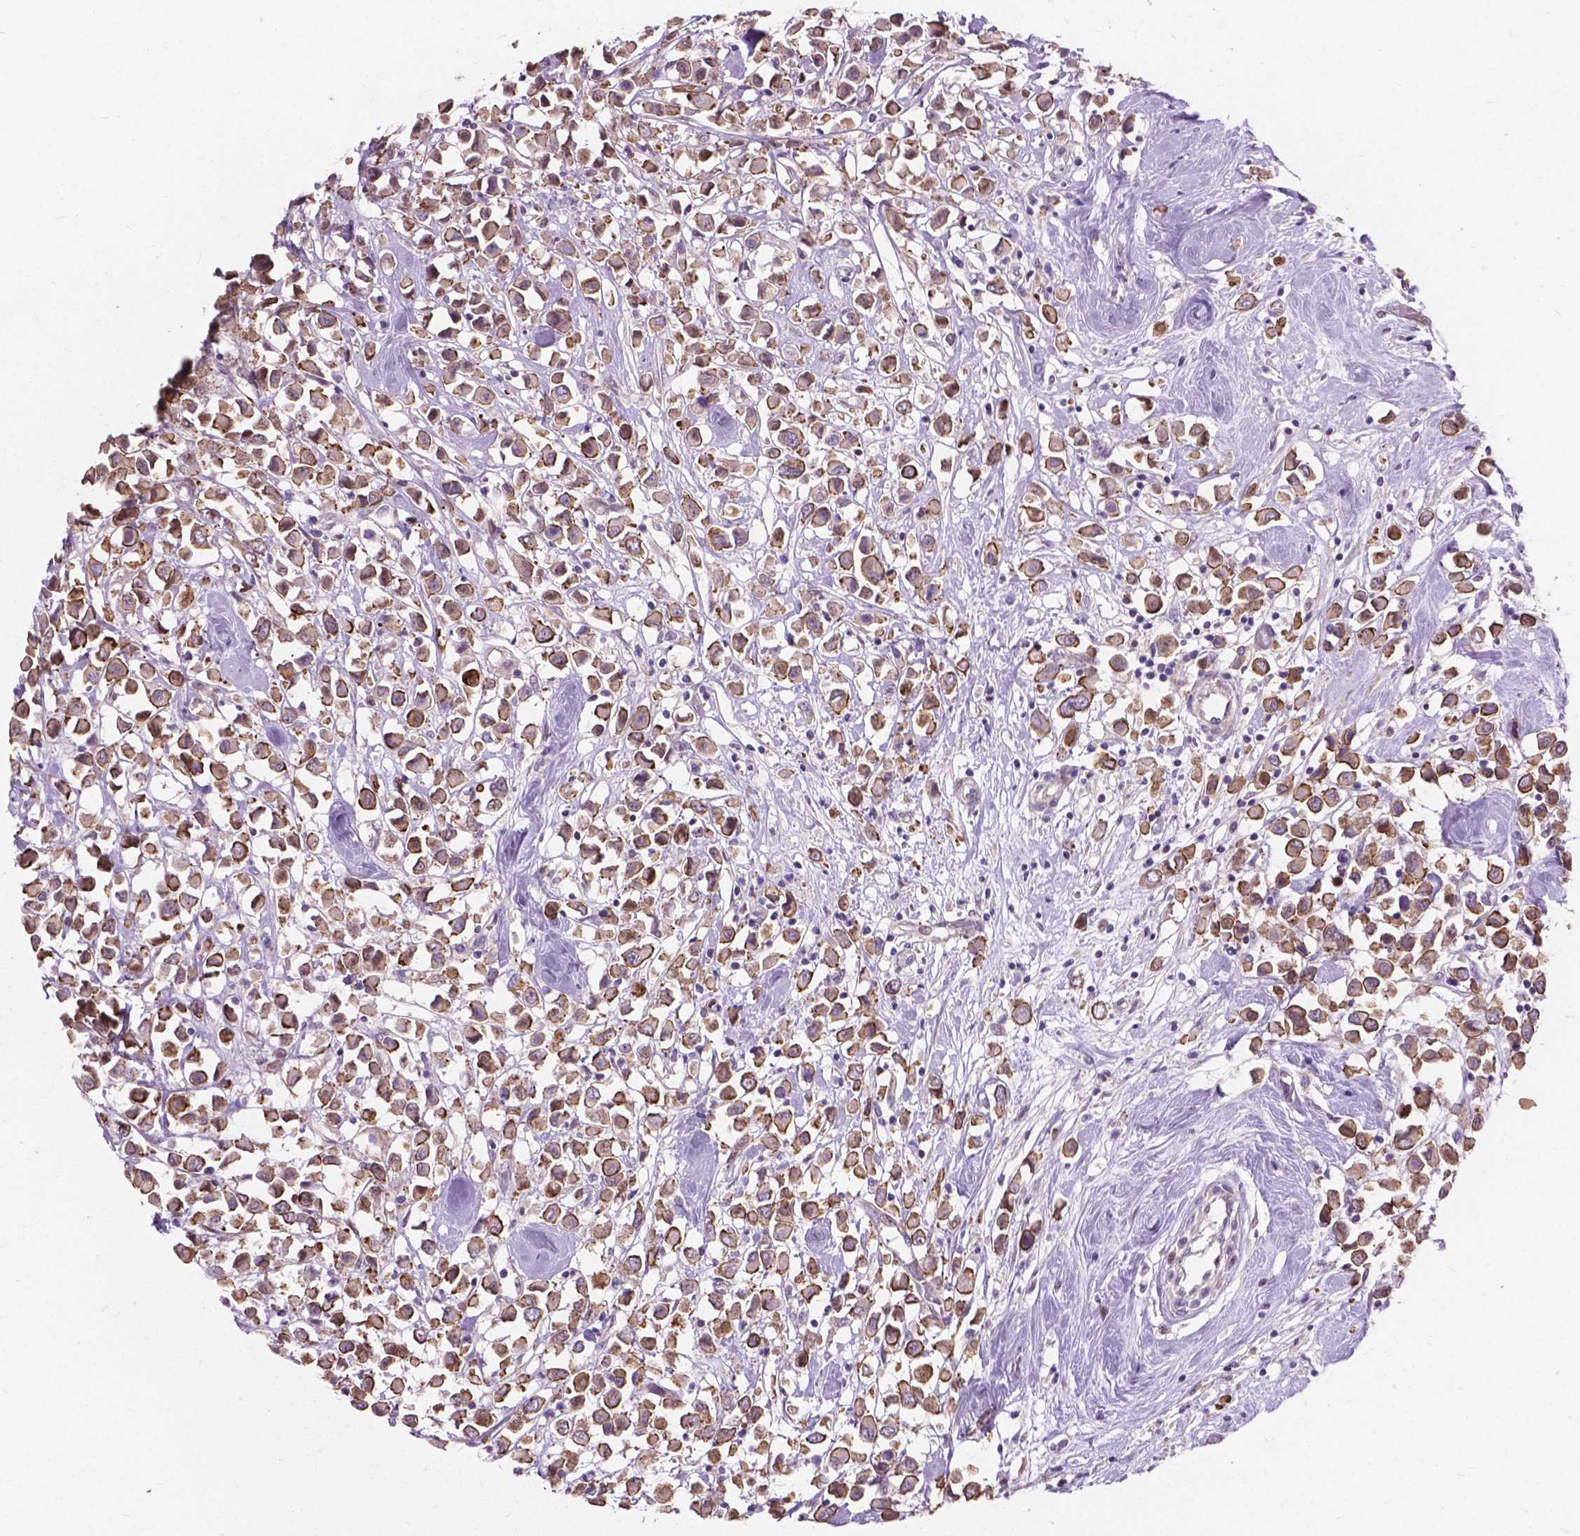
{"staining": {"intensity": "moderate", "quantity": ">75%", "location": "cytoplasmic/membranous"}, "tissue": "breast cancer", "cell_type": "Tumor cells", "image_type": "cancer", "snomed": [{"axis": "morphology", "description": "Duct carcinoma"}, {"axis": "topography", "description": "Breast"}], "caption": "Protein expression analysis of breast intraductal carcinoma demonstrates moderate cytoplasmic/membranous expression in about >75% of tumor cells.", "gene": "MYH14", "patient": {"sex": "female", "age": 61}}